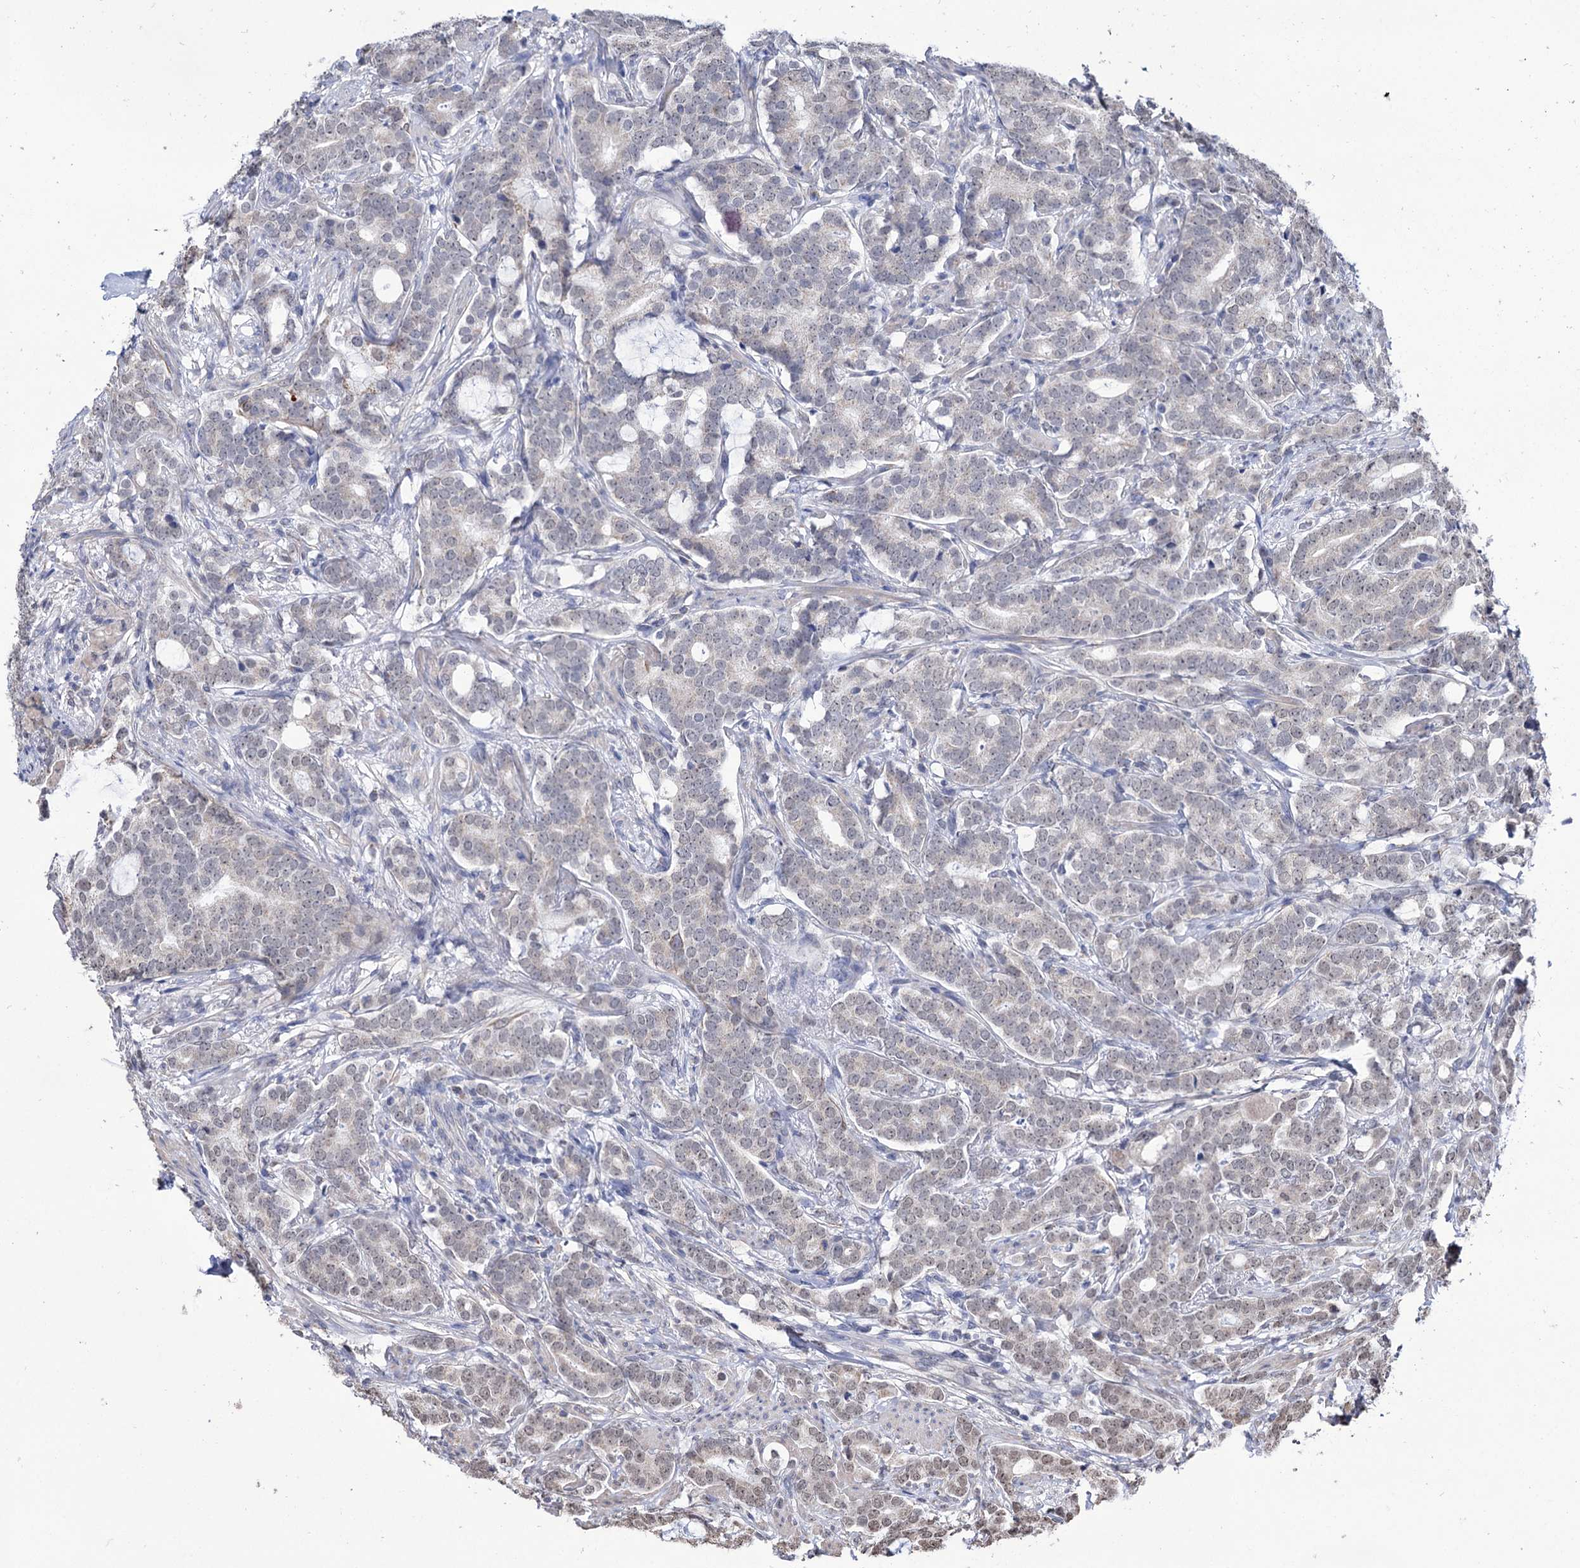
{"staining": {"intensity": "weak", "quantity": "<25%", "location": "nuclear"}, "tissue": "prostate cancer", "cell_type": "Tumor cells", "image_type": "cancer", "snomed": [{"axis": "morphology", "description": "Adenocarcinoma, Low grade"}, {"axis": "topography", "description": "Prostate"}], "caption": "The histopathology image exhibits no staining of tumor cells in adenocarcinoma (low-grade) (prostate).", "gene": "ABHD10", "patient": {"sex": "male", "age": 71}}